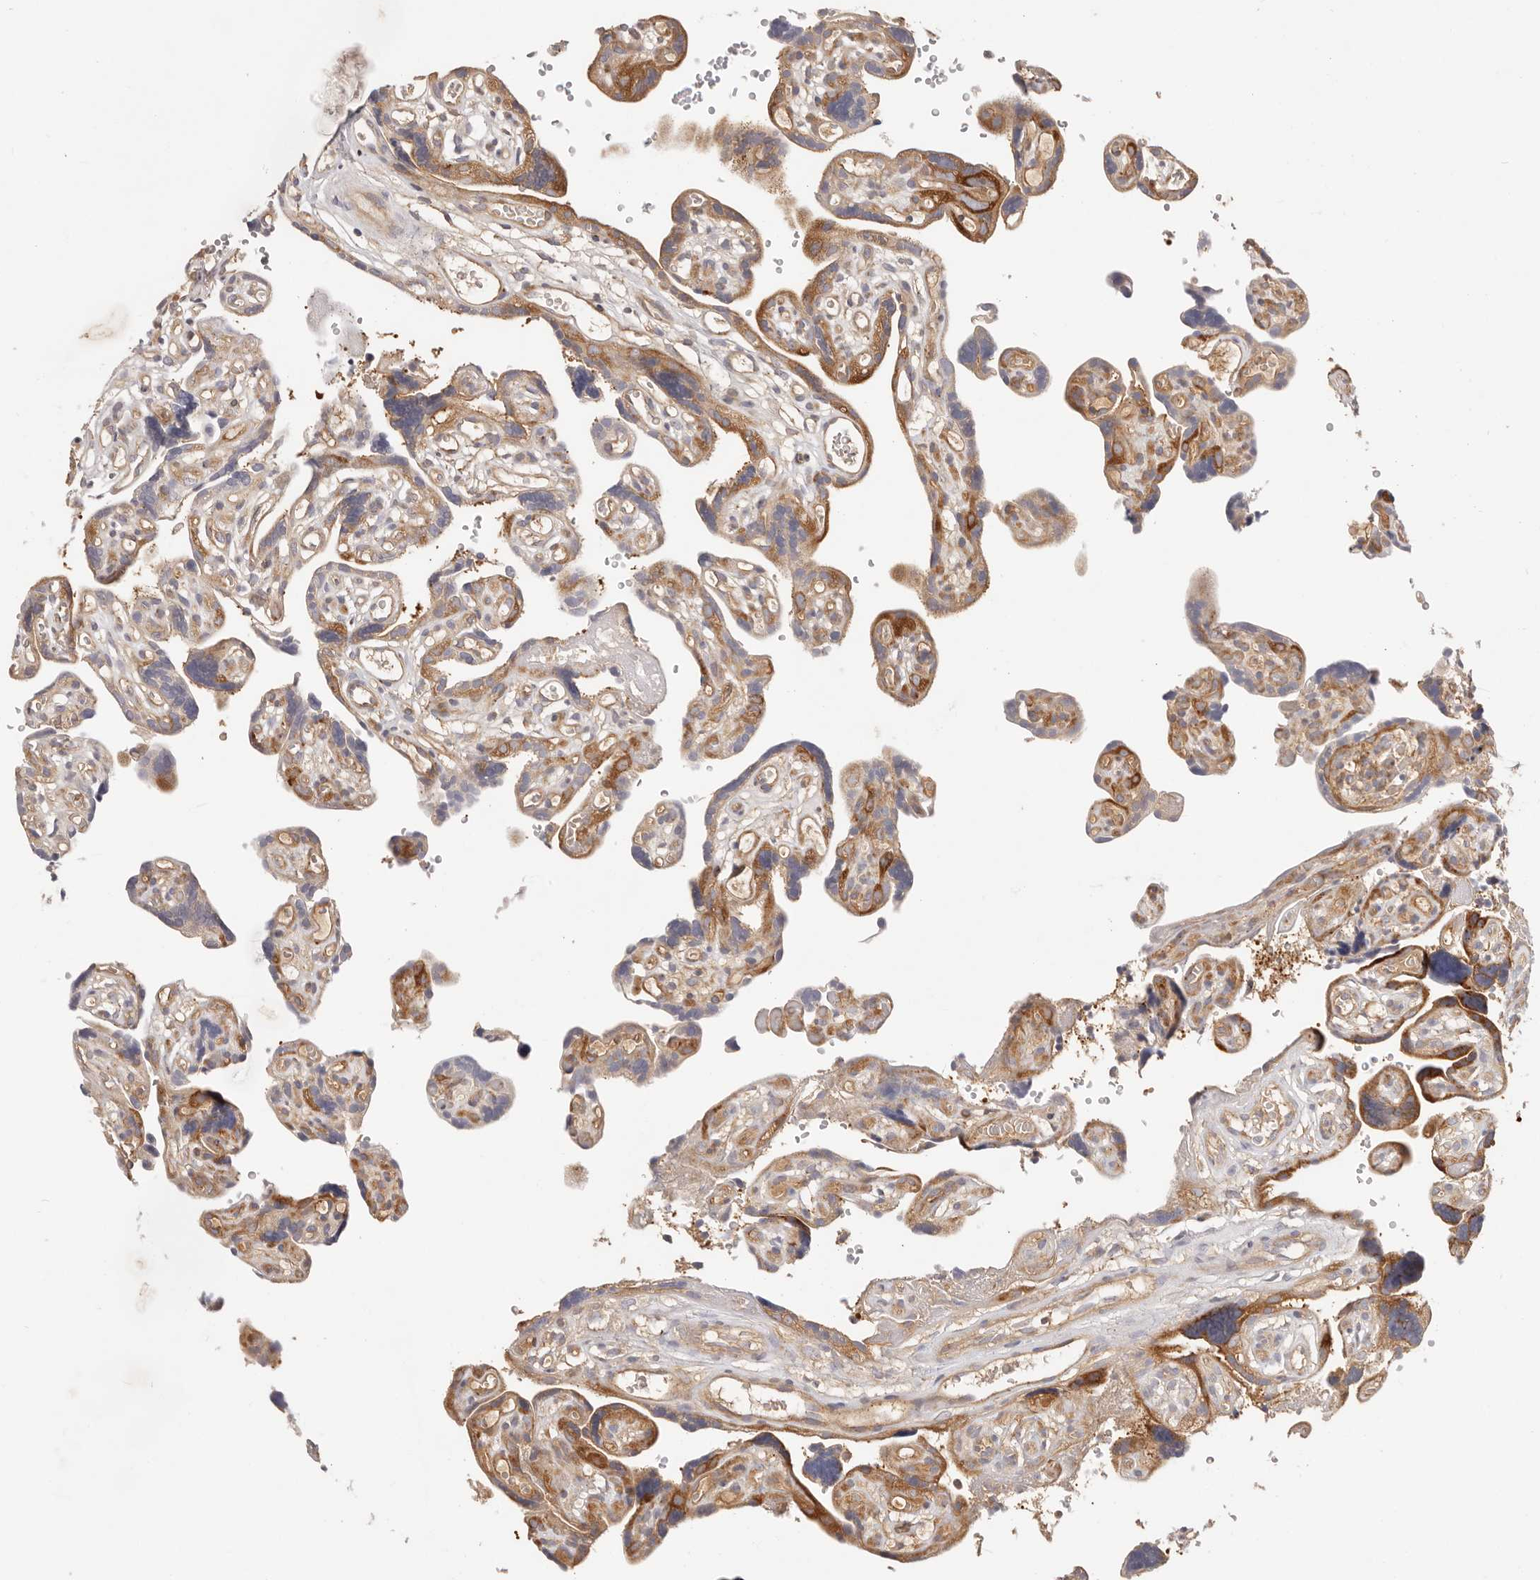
{"staining": {"intensity": "strong", "quantity": ">75%", "location": "cytoplasmic/membranous"}, "tissue": "placenta", "cell_type": "Decidual cells", "image_type": "normal", "snomed": [{"axis": "morphology", "description": "Normal tissue, NOS"}, {"axis": "topography", "description": "Placenta"}], "caption": "Immunohistochemistry of benign placenta displays high levels of strong cytoplasmic/membranous staining in about >75% of decidual cells. The staining was performed using DAB to visualize the protein expression in brown, while the nuclei were stained in blue with hematoxylin (Magnification: 20x).", "gene": "KCMF1", "patient": {"sex": "female", "age": 30}}